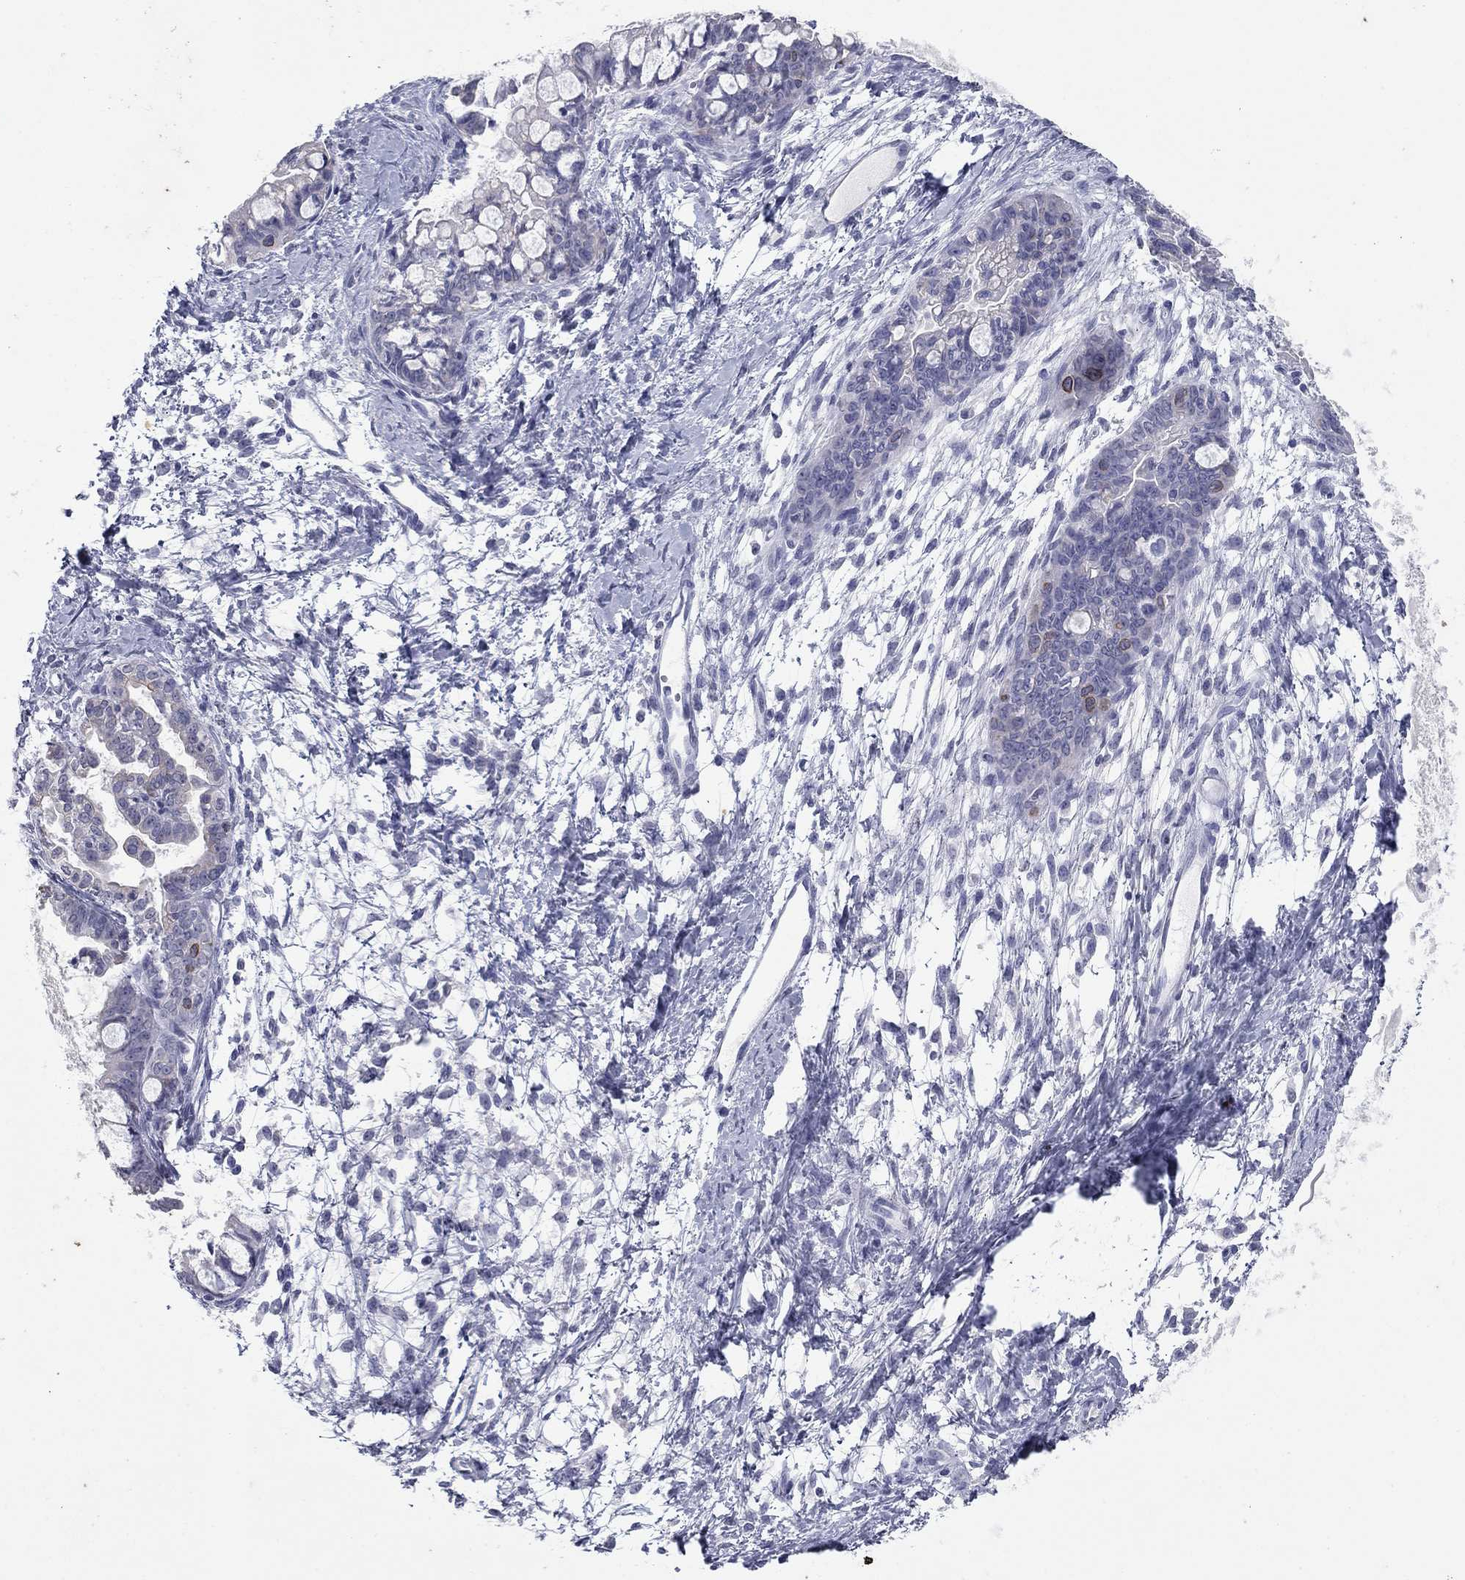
{"staining": {"intensity": "negative", "quantity": "none", "location": "none"}, "tissue": "ovarian cancer", "cell_type": "Tumor cells", "image_type": "cancer", "snomed": [{"axis": "morphology", "description": "Cystadenocarcinoma, mucinous, NOS"}, {"axis": "topography", "description": "Ovary"}], "caption": "Immunohistochemical staining of mucinous cystadenocarcinoma (ovarian) displays no significant expression in tumor cells.", "gene": "KRT75", "patient": {"sex": "female", "age": 63}}